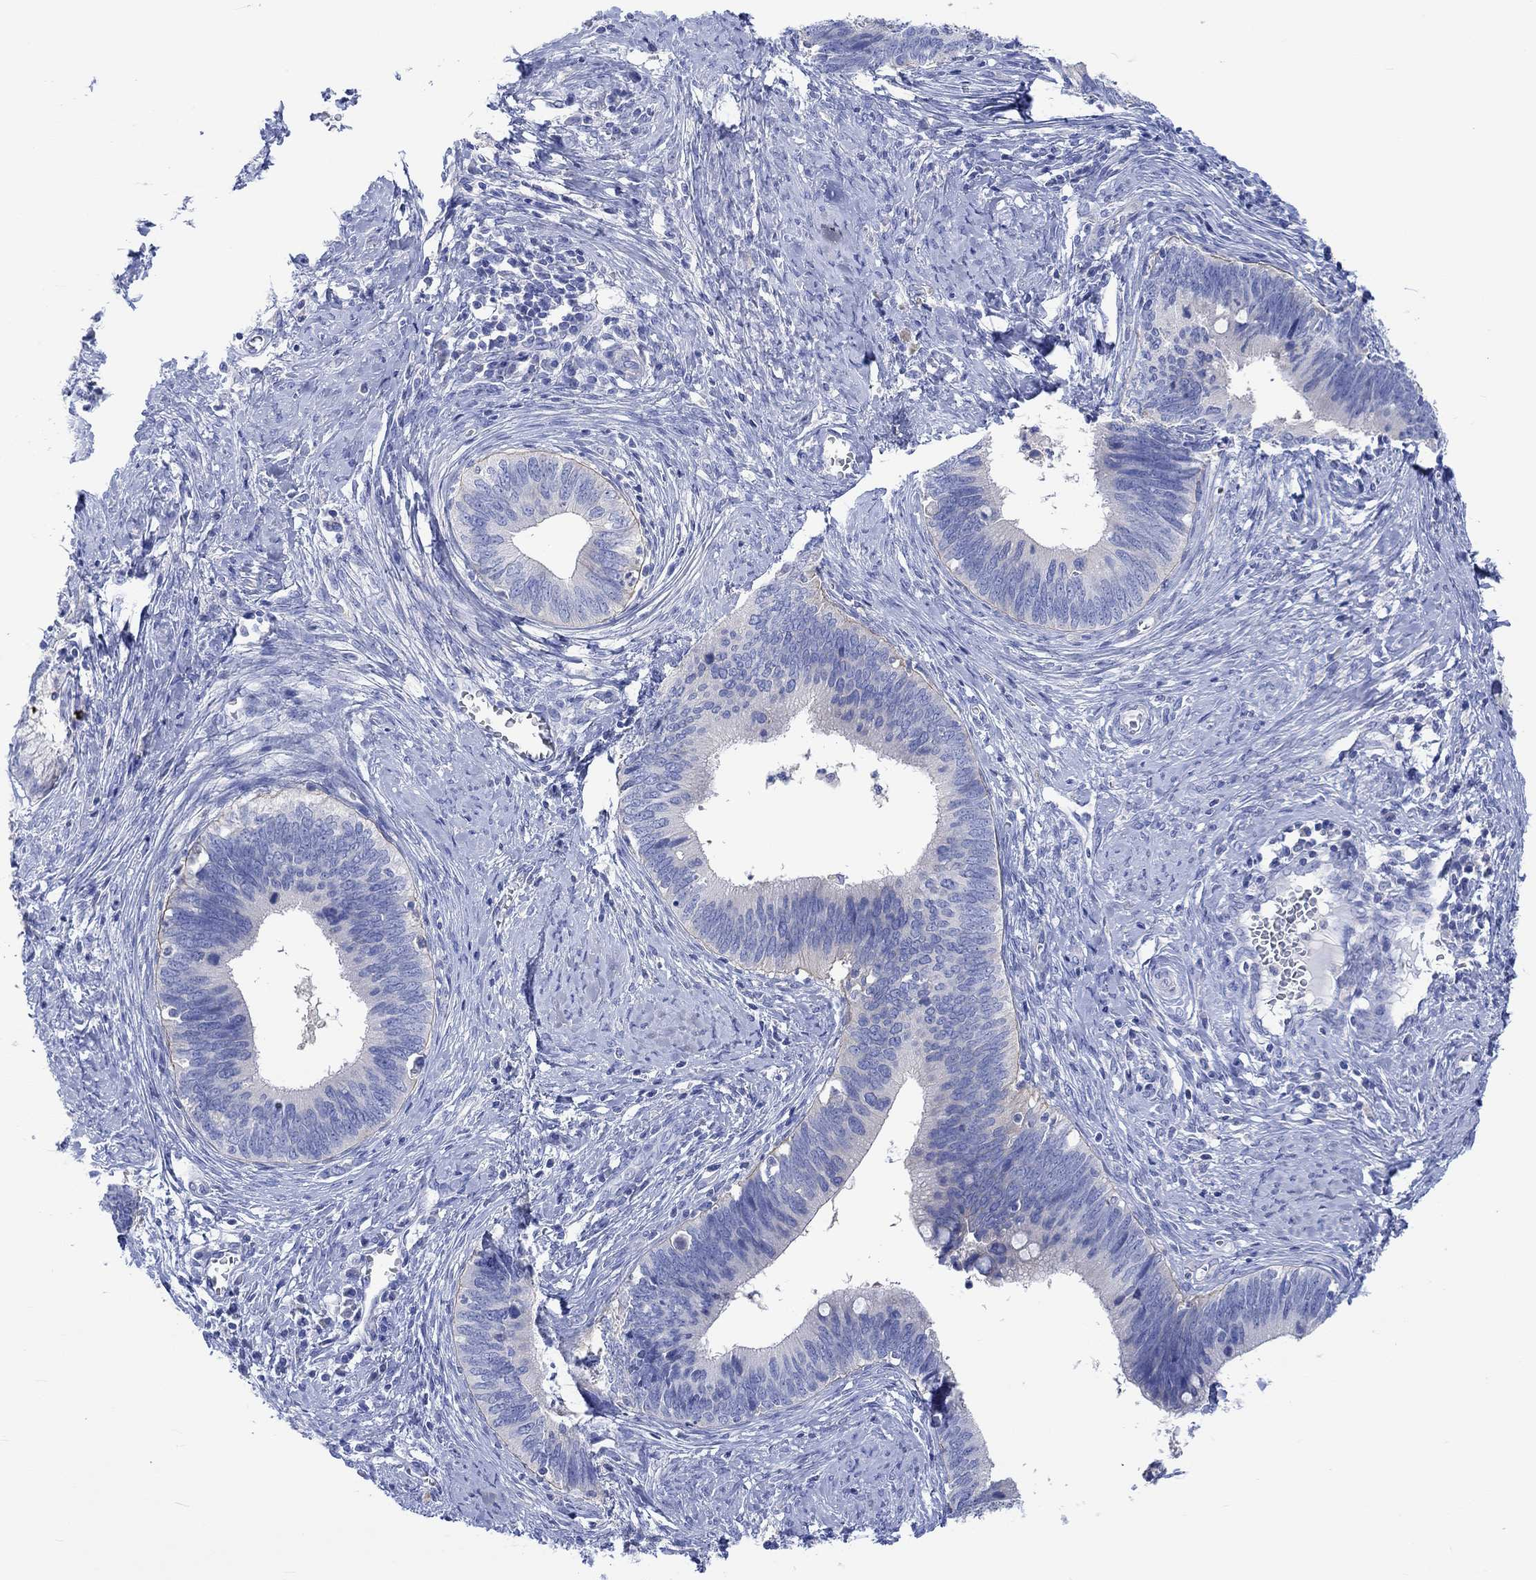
{"staining": {"intensity": "negative", "quantity": "none", "location": "none"}, "tissue": "cervical cancer", "cell_type": "Tumor cells", "image_type": "cancer", "snomed": [{"axis": "morphology", "description": "Adenocarcinoma, NOS"}, {"axis": "topography", "description": "Cervix"}], "caption": "Protein analysis of cervical cancer (adenocarcinoma) displays no significant expression in tumor cells.", "gene": "REEP6", "patient": {"sex": "female", "age": 42}}